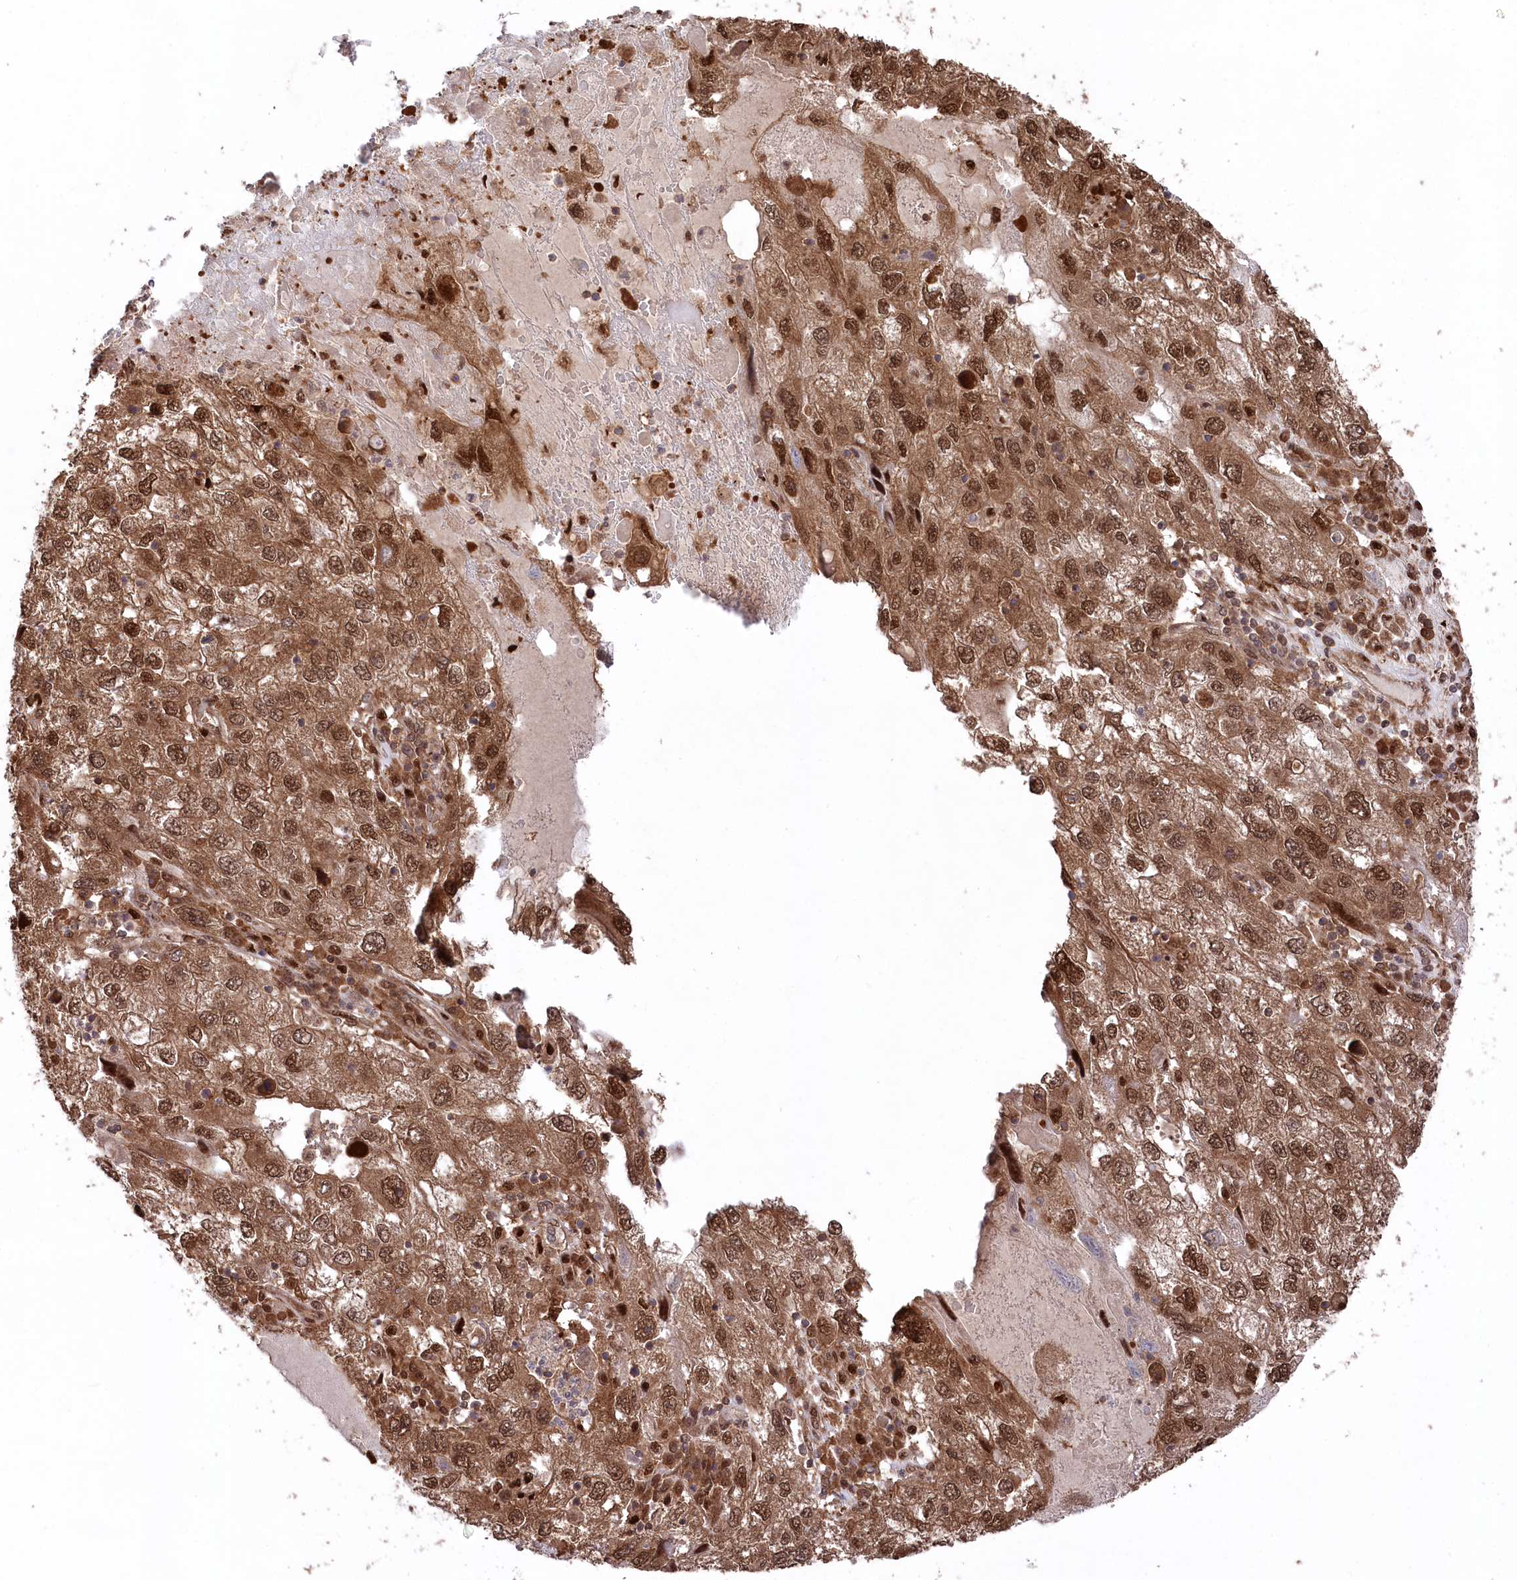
{"staining": {"intensity": "strong", "quantity": ">75%", "location": "cytoplasmic/membranous,nuclear"}, "tissue": "endometrial cancer", "cell_type": "Tumor cells", "image_type": "cancer", "snomed": [{"axis": "morphology", "description": "Adenocarcinoma, NOS"}, {"axis": "topography", "description": "Endometrium"}], "caption": "Endometrial cancer stained with a protein marker reveals strong staining in tumor cells.", "gene": "PSMA1", "patient": {"sex": "female", "age": 49}}